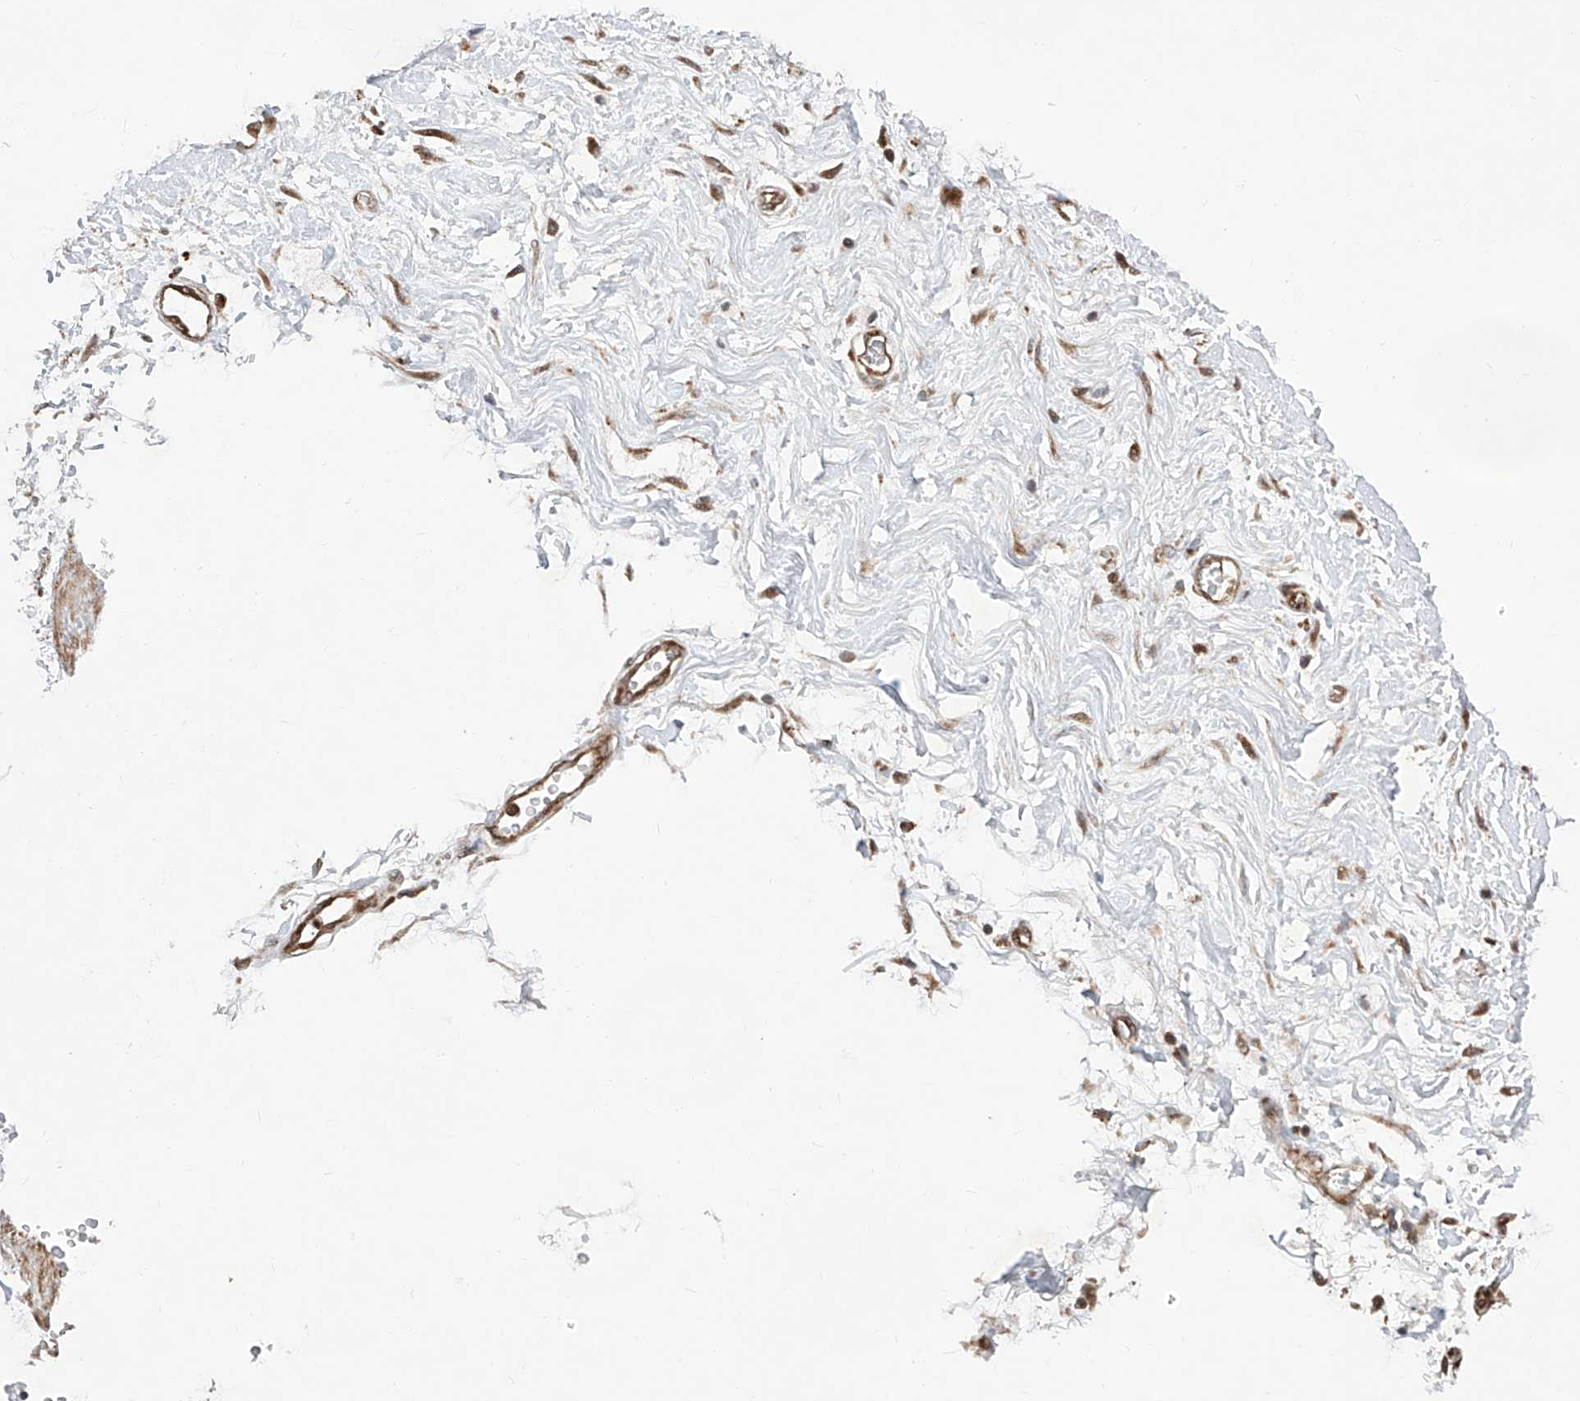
{"staining": {"intensity": "strong", "quantity": ">75%", "location": "cytoplasmic/membranous"}, "tissue": "soft tissue", "cell_type": "Chondrocytes", "image_type": "normal", "snomed": [{"axis": "morphology", "description": "Normal tissue, NOS"}, {"axis": "morphology", "description": "Adenocarcinoma, NOS"}, {"axis": "topography", "description": "Pancreas"}, {"axis": "topography", "description": "Peripheral nerve tissue"}], "caption": "A high-resolution histopathology image shows immunohistochemistry (IHC) staining of normal soft tissue, which exhibits strong cytoplasmic/membranous expression in approximately >75% of chondrocytes. (DAB = brown stain, brightfield microscopy at high magnification).", "gene": "FARP2", "patient": {"sex": "male", "age": 59}}